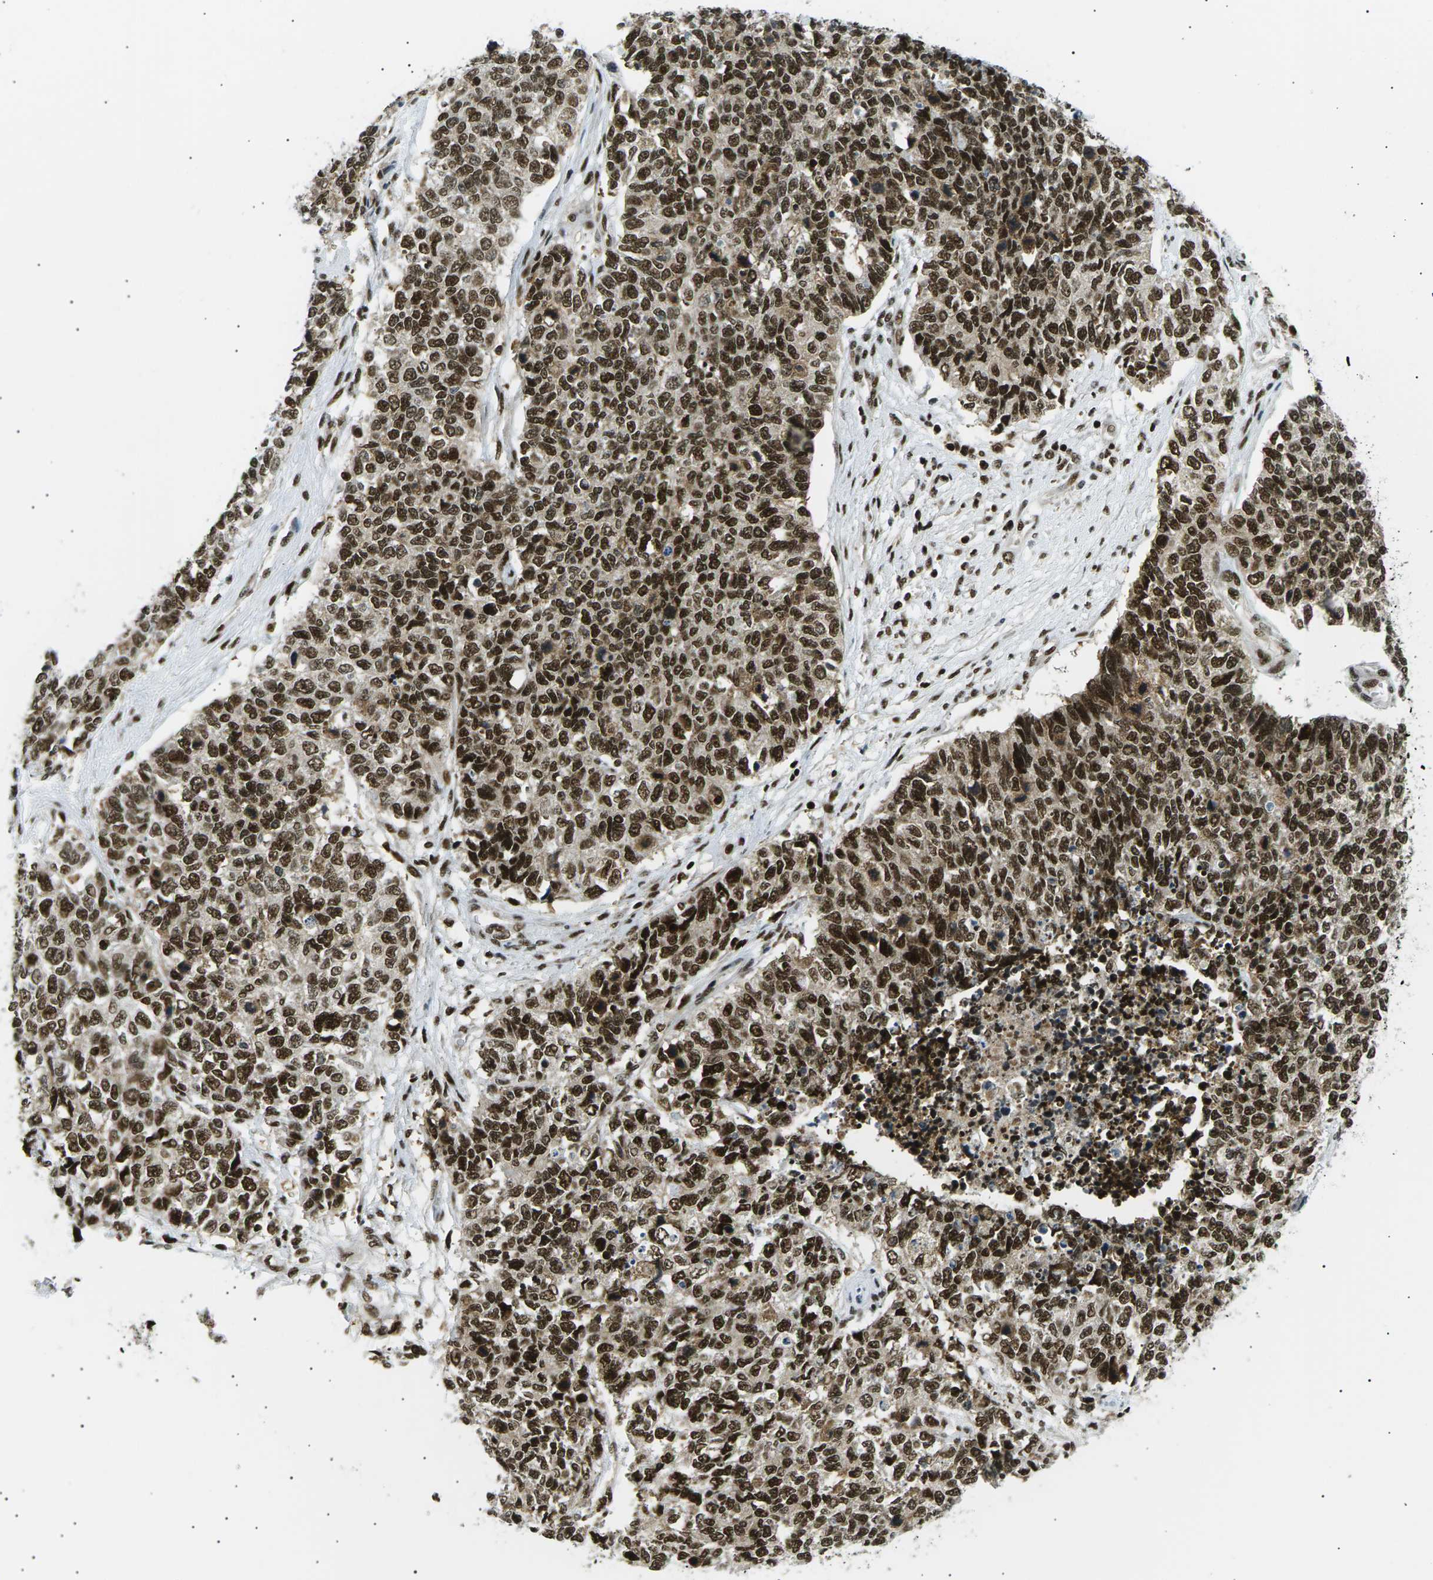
{"staining": {"intensity": "strong", "quantity": ">75%", "location": "cytoplasmic/membranous,nuclear"}, "tissue": "cervical cancer", "cell_type": "Tumor cells", "image_type": "cancer", "snomed": [{"axis": "morphology", "description": "Squamous cell carcinoma, NOS"}, {"axis": "topography", "description": "Cervix"}], "caption": "Cervical squamous cell carcinoma stained for a protein displays strong cytoplasmic/membranous and nuclear positivity in tumor cells.", "gene": "RPA2", "patient": {"sex": "female", "age": 63}}